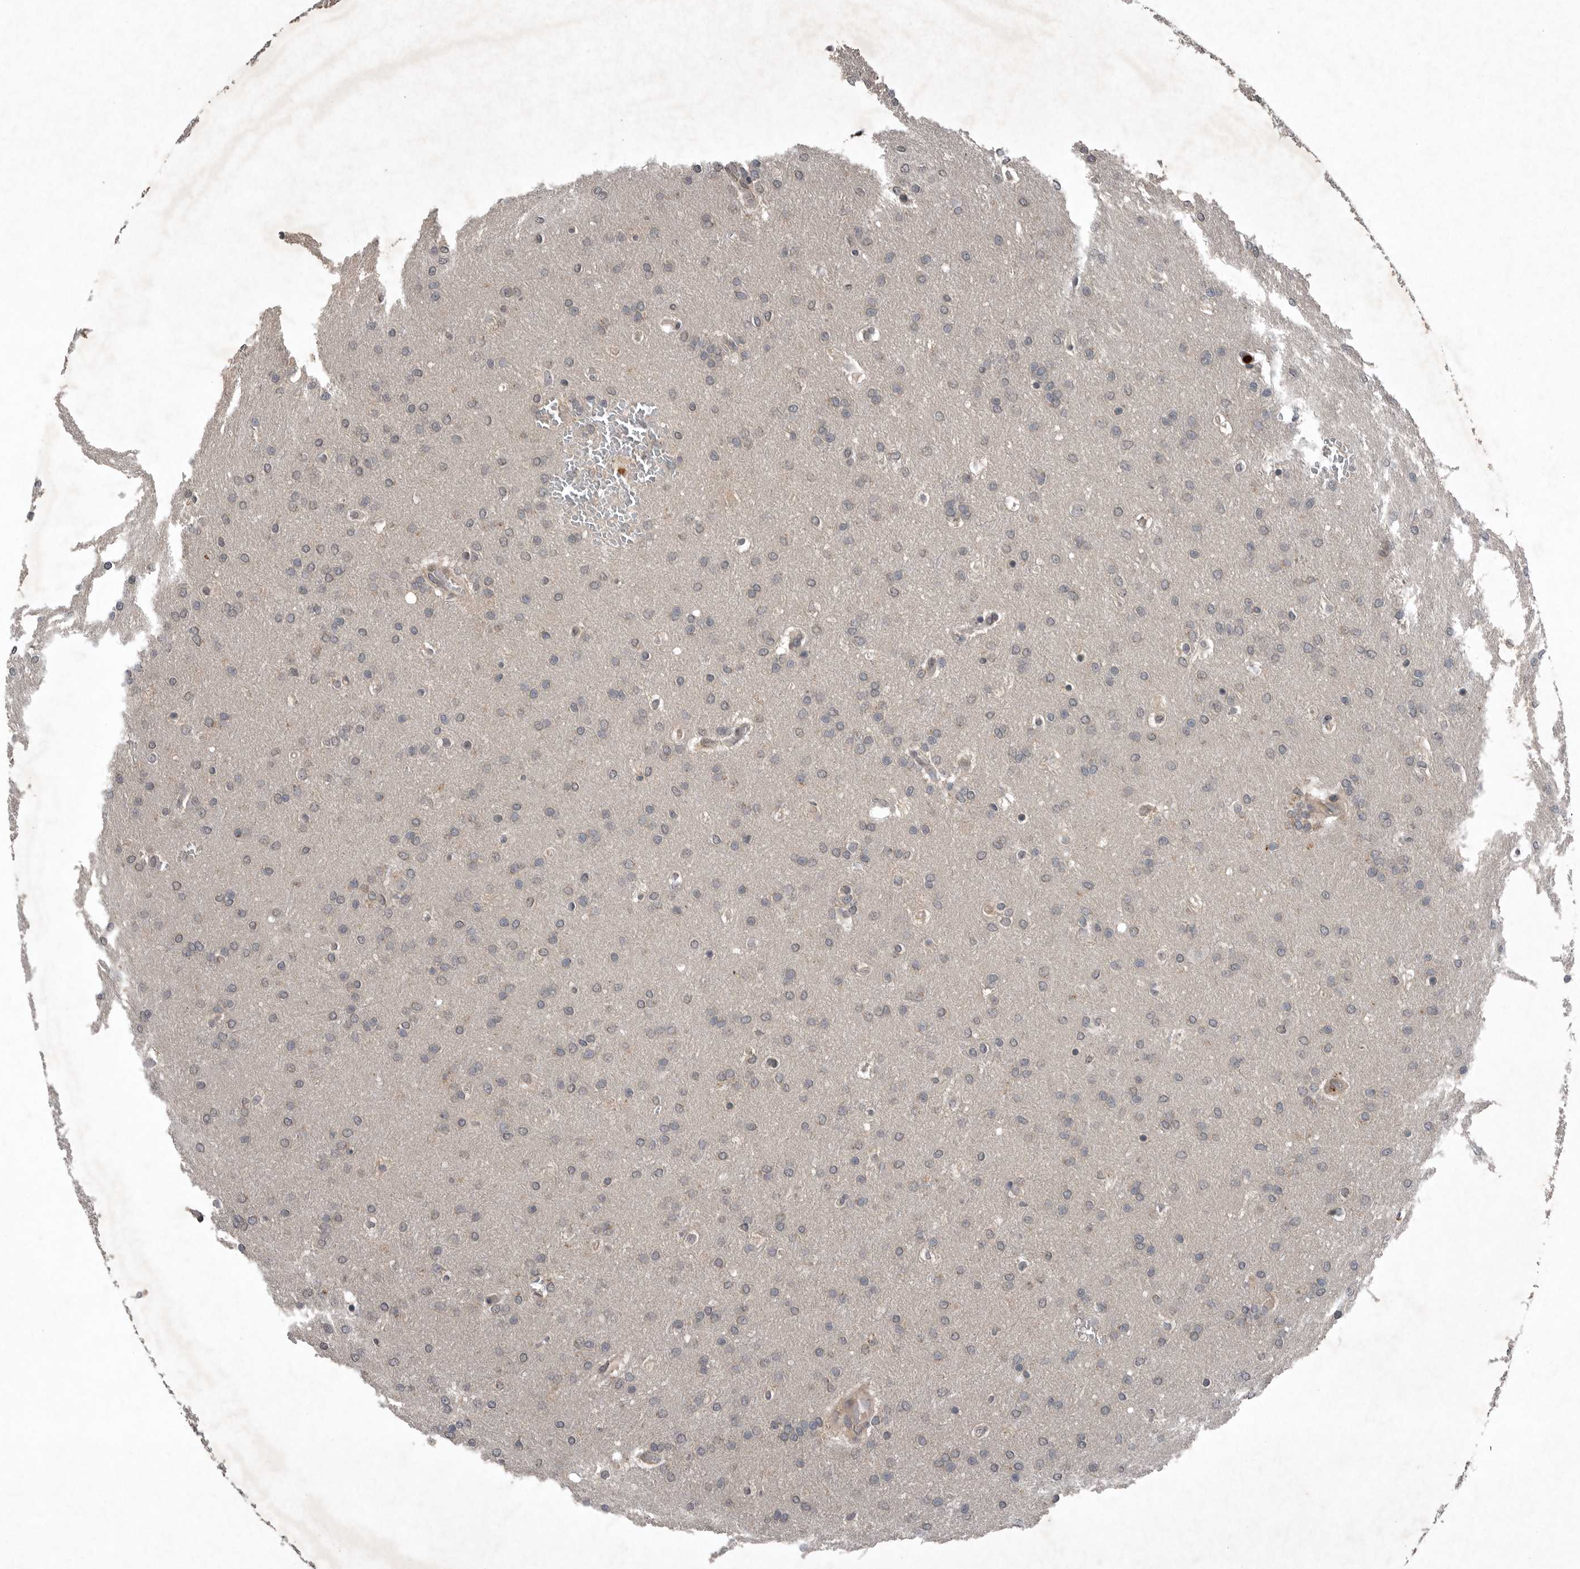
{"staining": {"intensity": "negative", "quantity": "none", "location": "none"}, "tissue": "glioma", "cell_type": "Tumor cells", "image_type": "cancer", "snomed": [{"axis": "morphology", "description": "Glioma, malignant, Low grade"}, {"axis": "topography", "description": "Brain"}], "caption": "This is an immunohistochemistry histopathology image of human glioma. There is no expression in tumor cells.", "gene": "SCP2", "patient": {"sex": "female", "age": 37}}